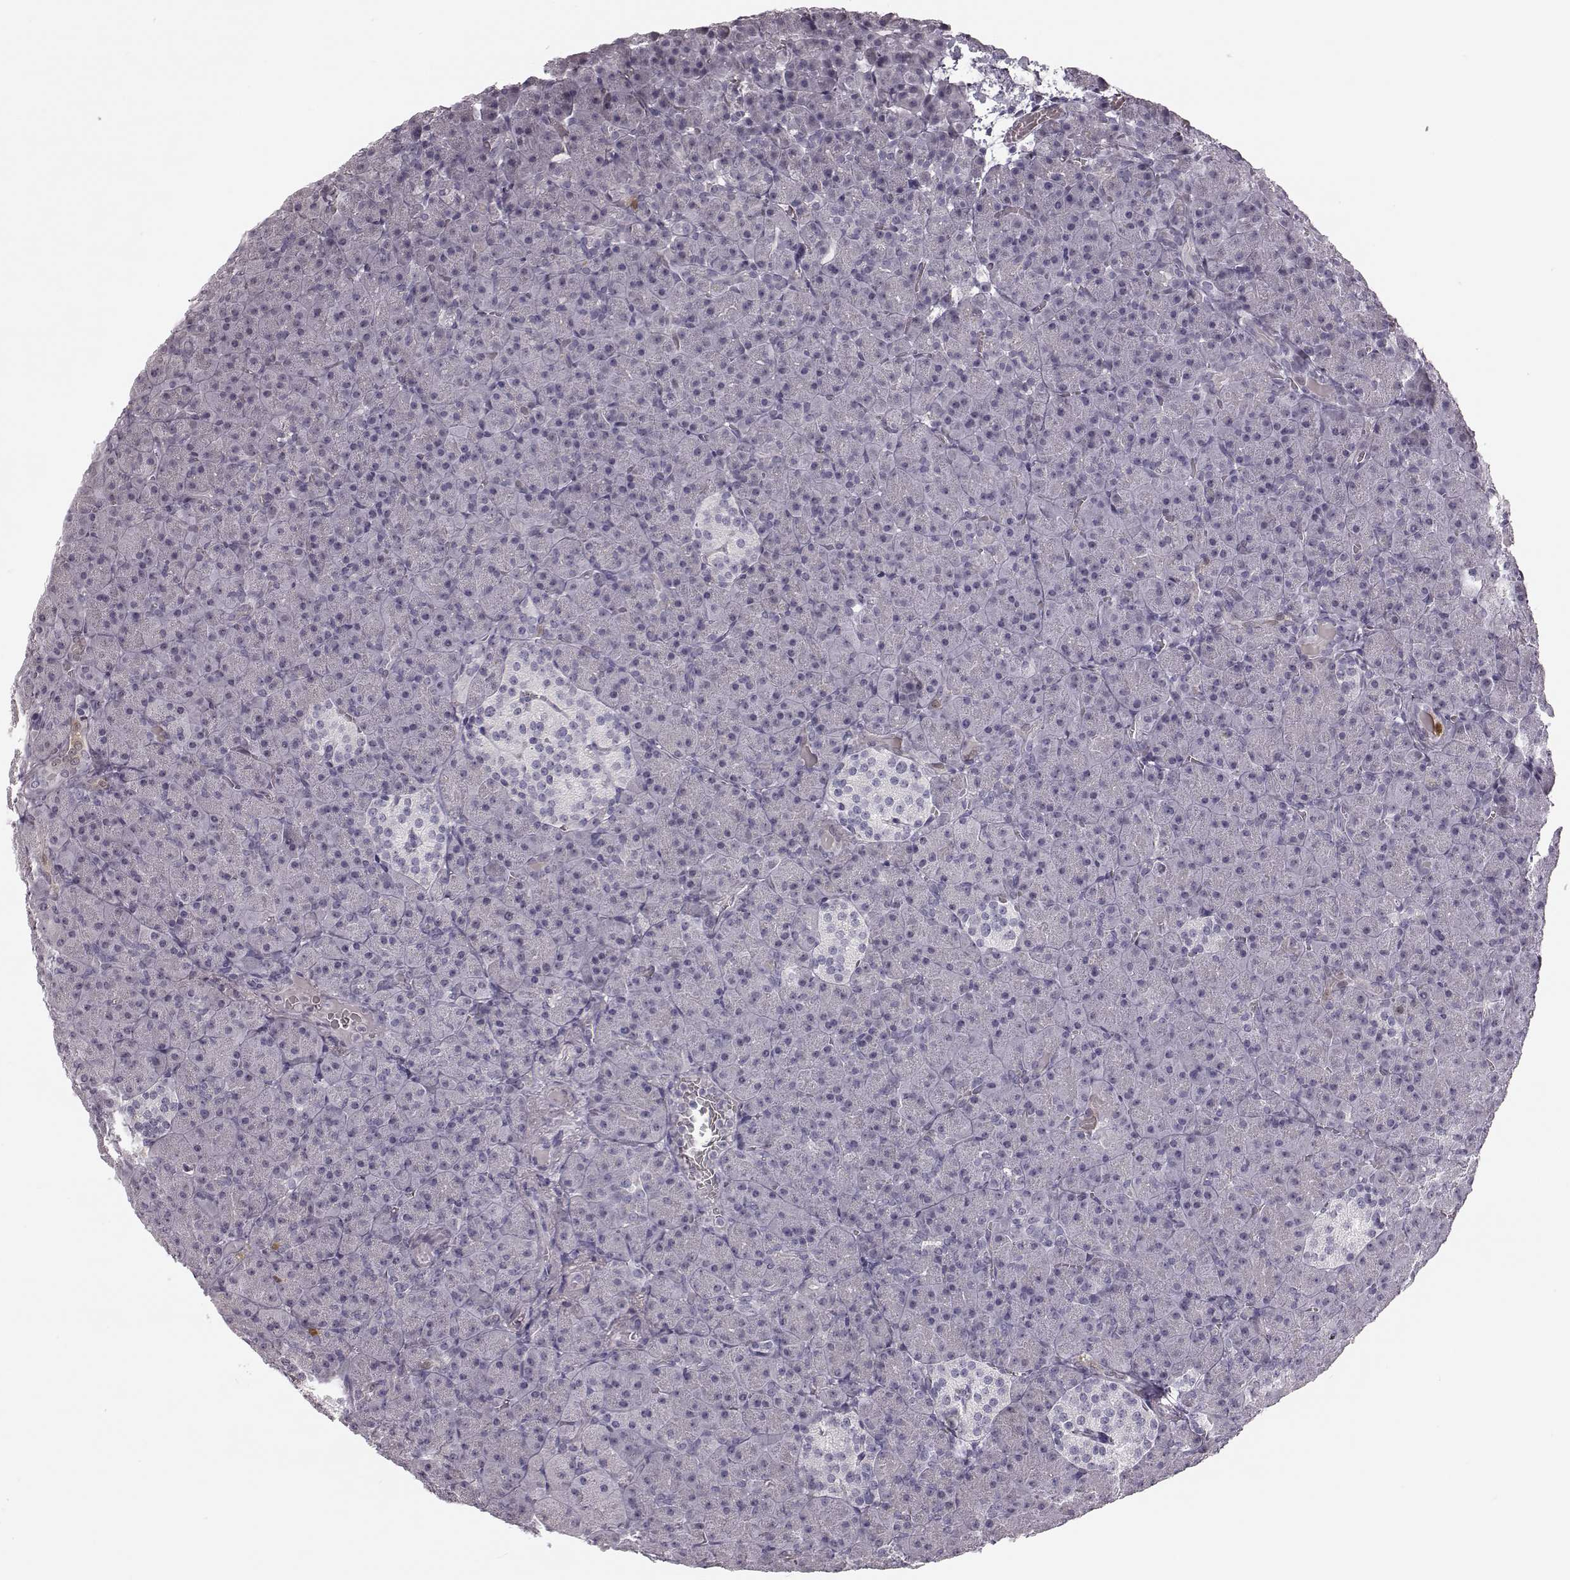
{"staining": {"intensity": "negative", "quantity": "none", "location": "none"}, "tissue": "pancreas", "cell_type": "Exocrine glandular cells", "image_type": "normal", "snomed": [{"axis": "morphology", "description": "Normal tissue, NOS"}, {"axis": "topography", "description": "Pancreas"}], "caption": "Exocrine glandular cells show no significant expression in unremarkable pancreas.", "gene": "ZNF433", "patient": {"sex": "female", "age": 74}}